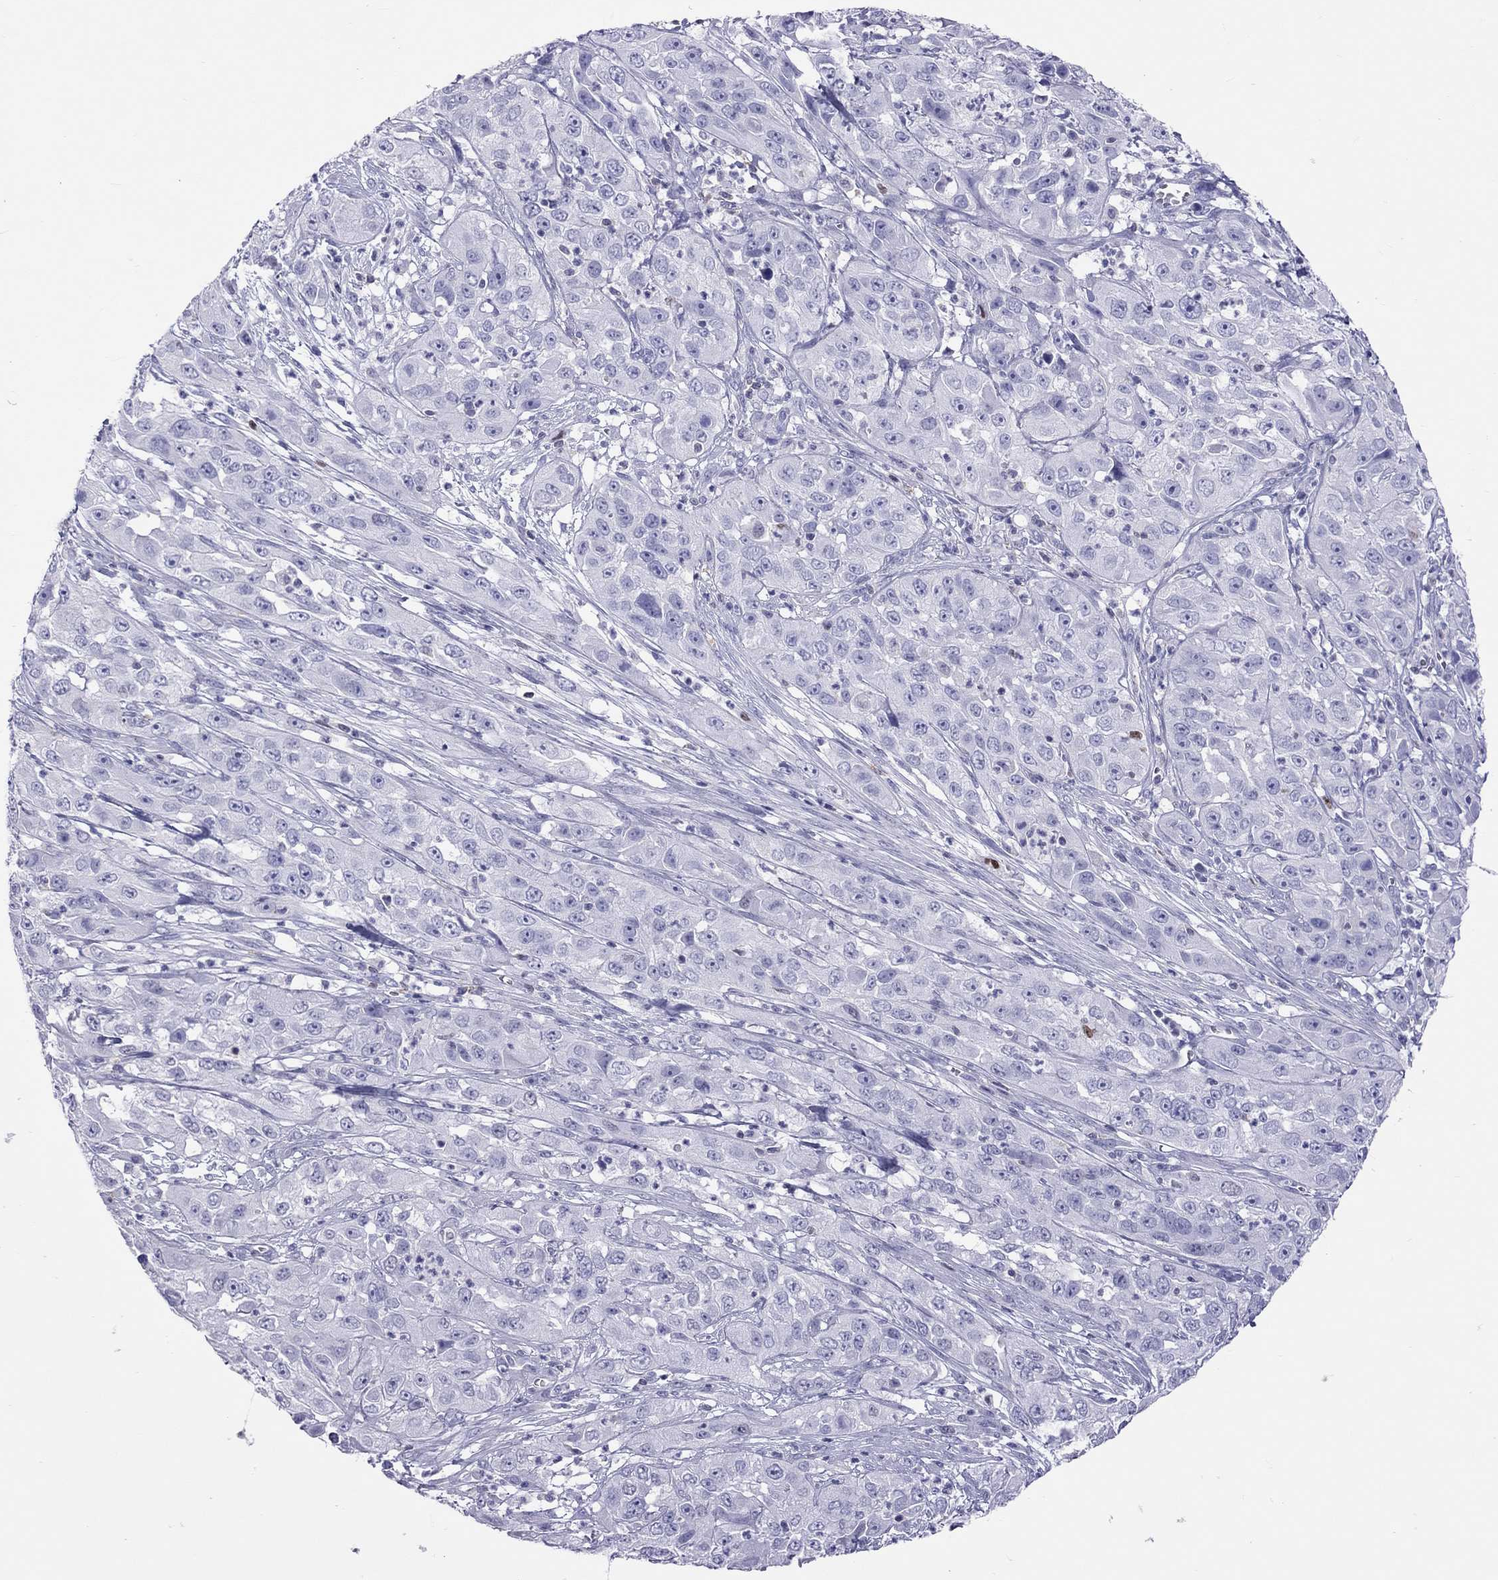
{"staining": {"intensity": "negative", "quantity": "none", "location": "none"}, "tissue": "cervical cancer", "cell_type": "Tumor cells", "image_type": "cancer", "snomed": [{"axis": "morphology", "description": "Squamous cell carcinoma, NOS"}, {"axis": "topography", "description": "Cervix"}], "caption": "DAB (3,3'-diaminobenzidine) immunohistochemical staining of human cervical squamous cell carcinoma displays no significant positivity in tumor cells. (DAB immunohistochemistry, high magnification).", "gene": "STAG3", "patient": {"sex": "female", "age": 32}}